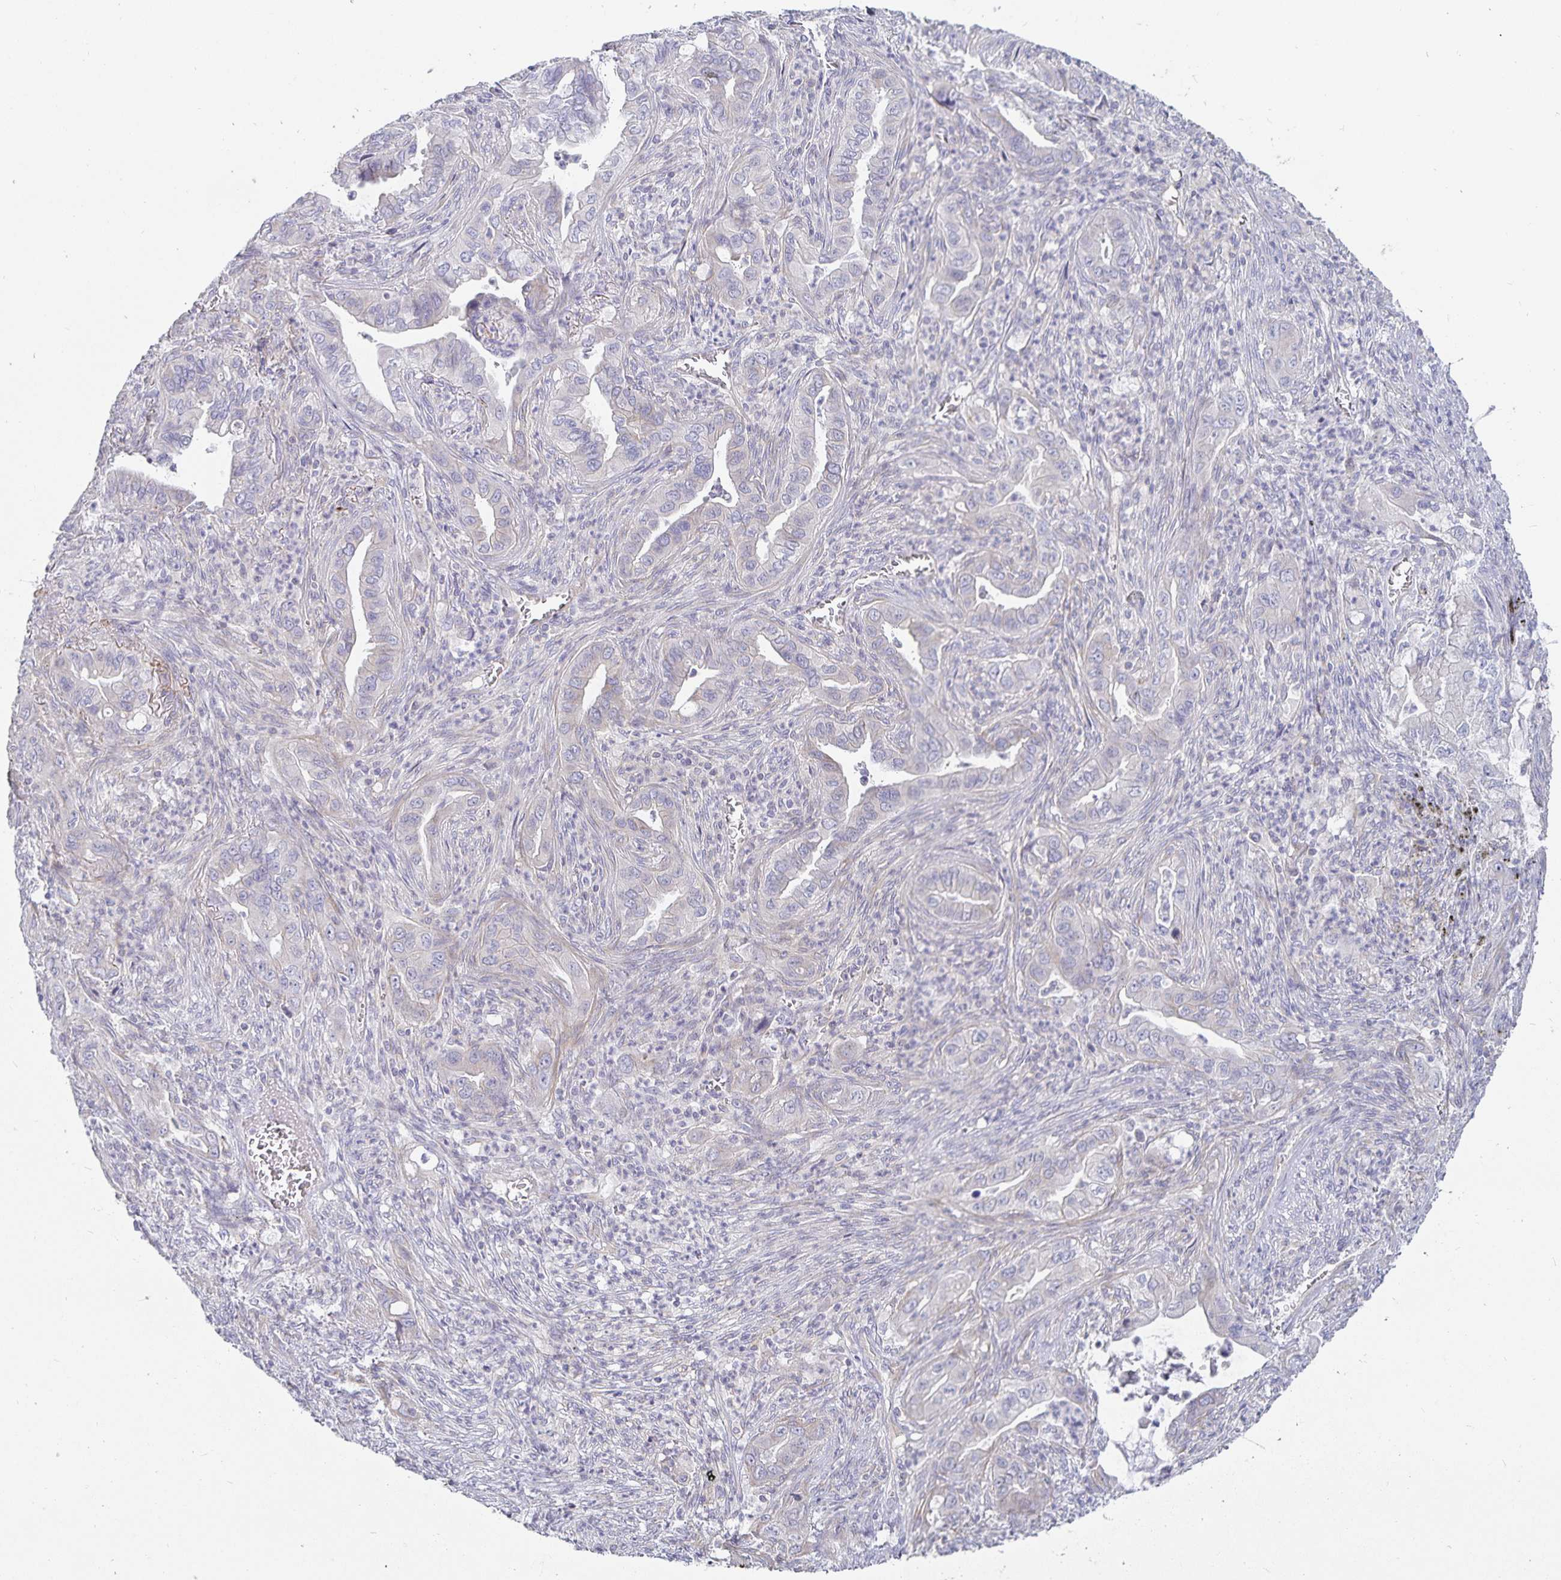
{"staining": {"intensity": "negative", "quantity": "none", "location": "none"}, "tissue": "lung cancer", "cell_type": "Tumor cells", "image_type": "cancer", "snomed": [{"axis": "morphology", "description": "Adenocarcinoma, NOS"}, {"axis": "topography", "description": "Lung"}], "caption": "Tumor cells are negative for brown protein staining in lung adenocarcinoma.", "gene": "SFTPA1", "patient": {"sex": "male", "age": 65}}